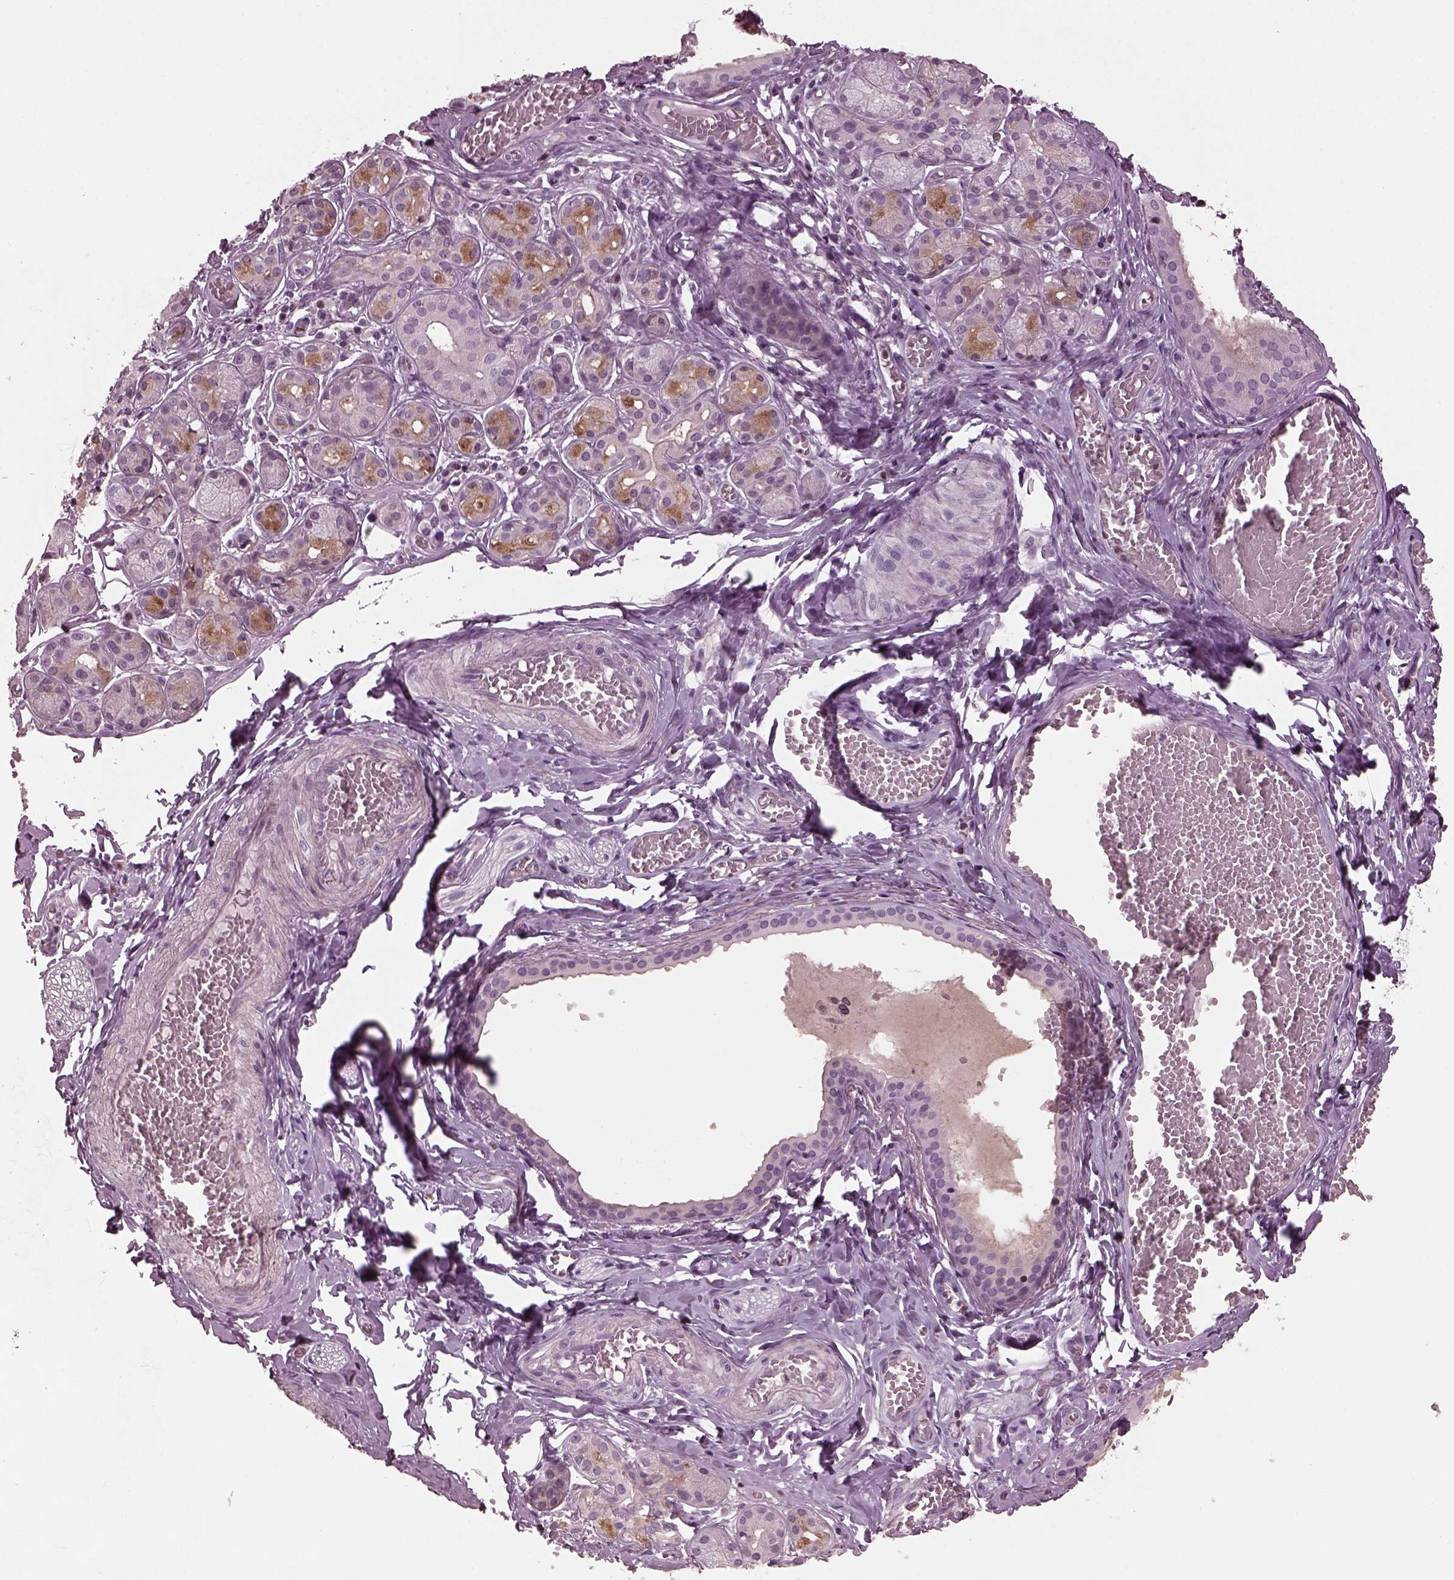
{"staining": {"intensity": "moderate", "quantity": "<25%", "location": "cytoplasmic/membranous"}, "tissue": "salivary gland", "cell_type": "Glandular cells", "image_type": "normal", "snomed": [{"axis": "morphology", "description": "Normal tissue, NOS"}, {"axis": "topography", "description": "Salivary gland"}, {"axis": "topography", "description": "Peripheral nerve tissue"}], "caption": "Salivary gland stained with a brown dye exhibits moderate cytoplasmic/membranous positive expression in about <25% of glandular cells.", "gene": "BFSP1", "patient": {"sex": "male", "age": 71}}